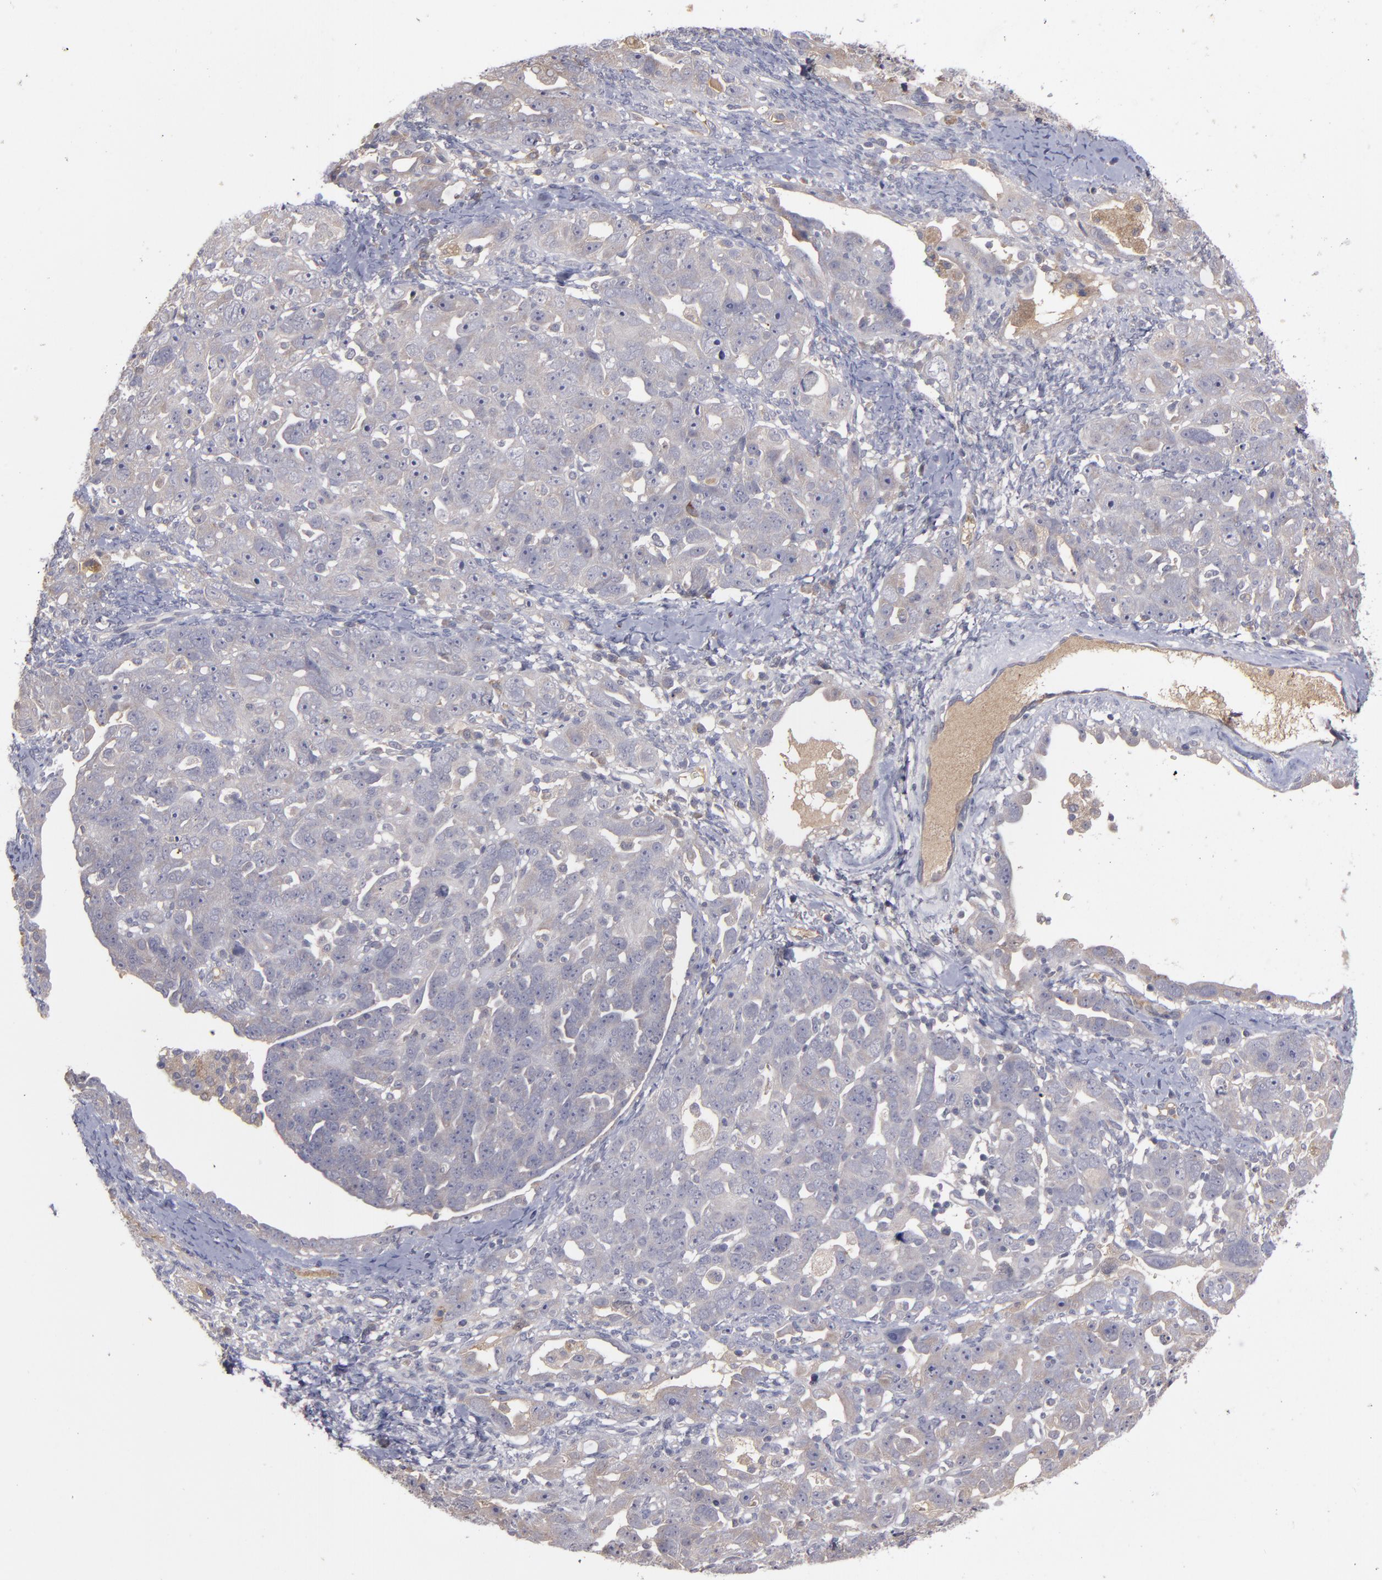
{"staining": {"intensity": "weak", "quantity": "<25%", "location": "cytoplasmic/membranous"}, "tissue": "ovarian cancer", "cell_type": "Tumor cells", "image_type": "cancer", "snomed": [{"axis": "morphology", "description": "Cystadenocarcinoma, serous, NOS"}, {"axis": "topography", "description": "Ovary"}], "caption": "An immunohistochemistry (IHC) micrograph of ovarian serous cystadenocarcinoma is shown. There is no staining in tumor cells of ovarian serous cystadenocarcinoma.", "gene": "MMP11", "patient": {"sex": "female", "age": 66}}